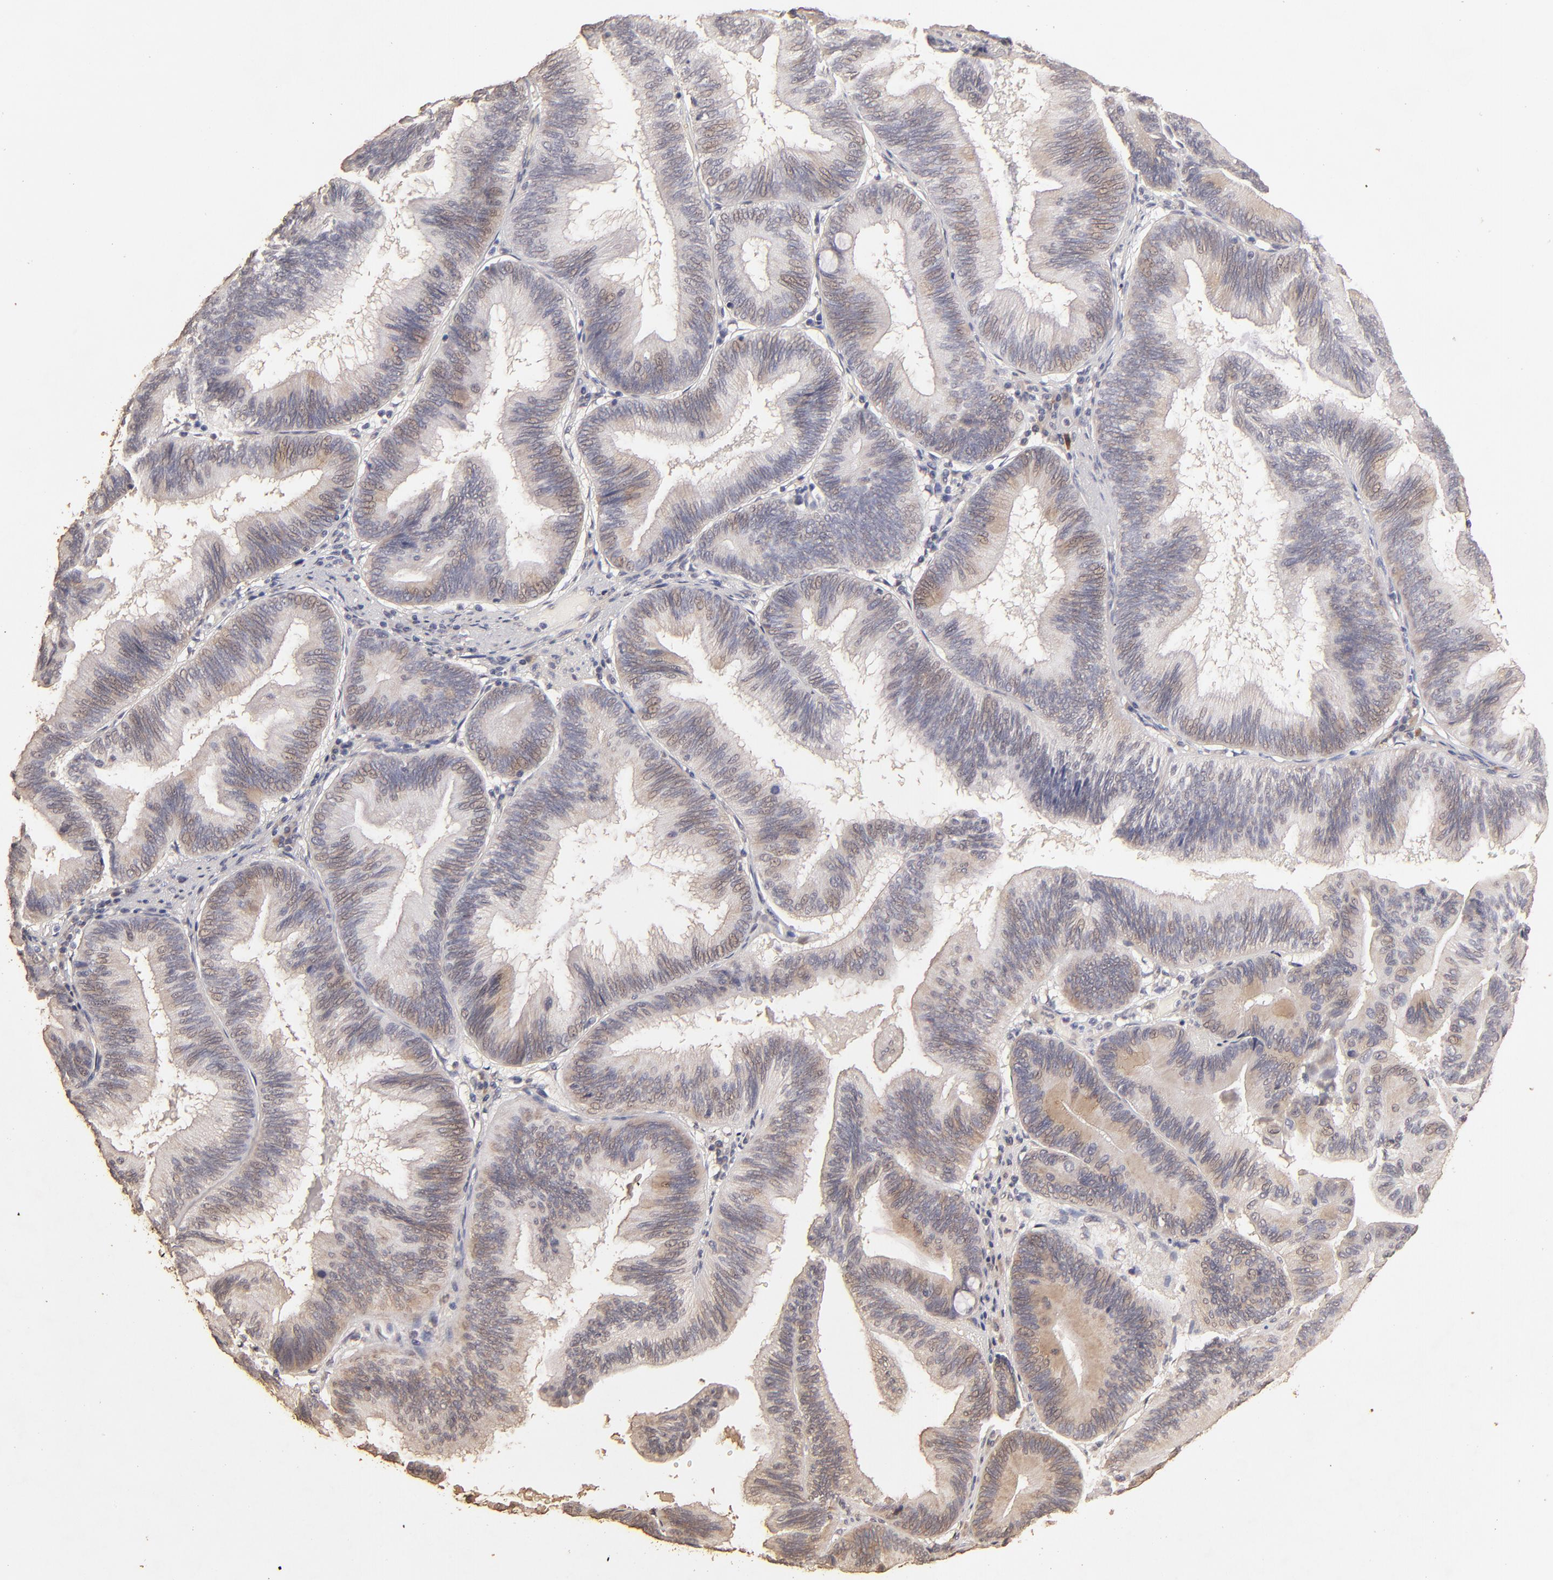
{"staining": {"intensity": "moderate", "quantity": "25%-75%", "location": "cytoplasmic/membranous"}, "tissue": "pancreatic cancer", "cell_type": "Tumor cells", "image_type": "cancer", "snomed": [{"axis": "morphology", "description": "Adenocarcinoma, NOS"}, {"axis": "topography", "description": "Pancreas"}], "caption": "About 25%-75% of tumor cells in human adenocarcinoma (pancreatic) reveal moderate cytoplasmic/membranous protein staining as visualized by brown immunohistochemical staining.", "gene": "OPHN1", "patient": {"sex": "male", "age": 82}}